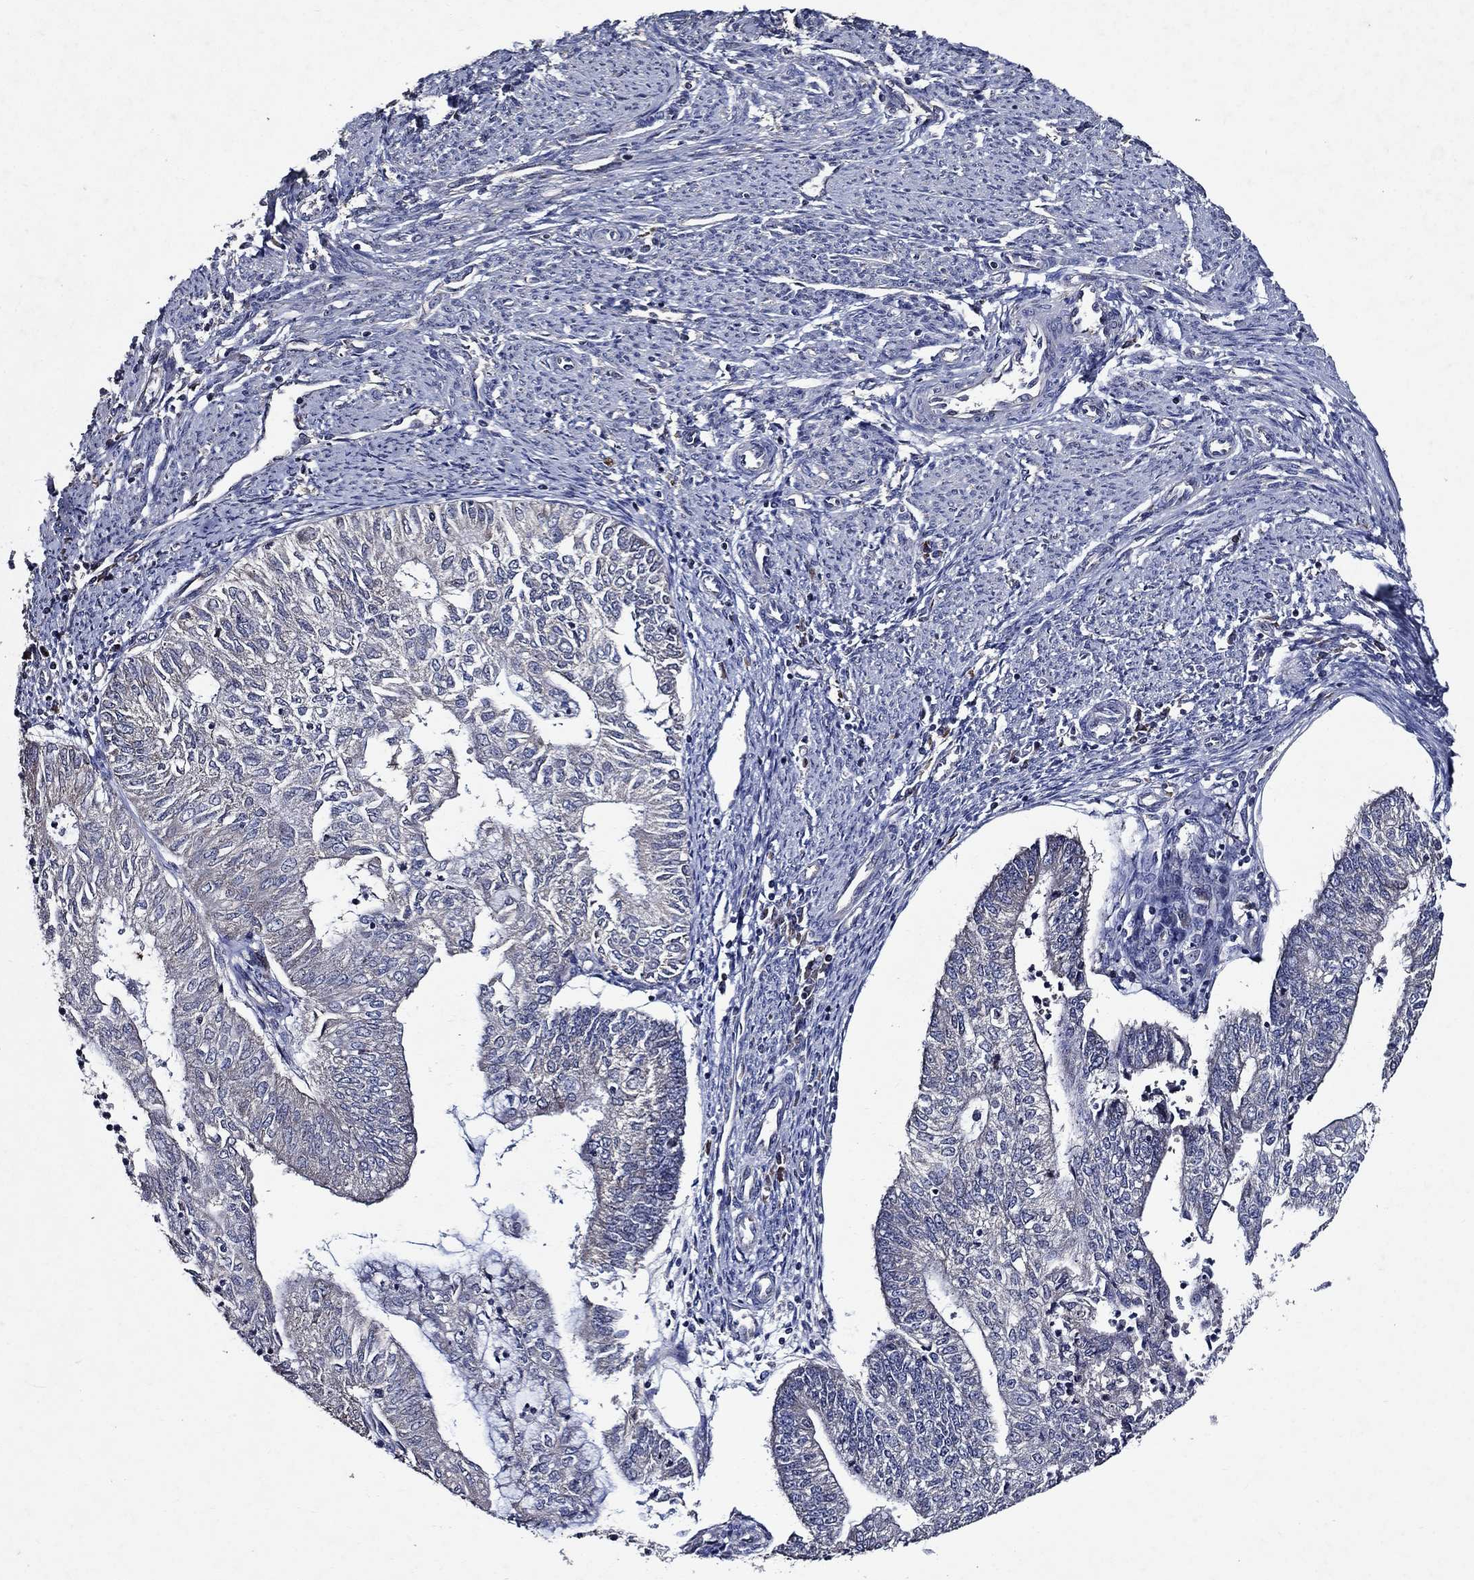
{"staining": {"intensity": "negative", "quantity": "none", "location": "none"}, "tissue": "endometrial cancer", "cell_type": "Tumor cells", "image_type": "cancer", "snomed": [{"axis": "morphology", "description": "Adenocarcinoma, NOS"}, {"axis": "topography", "description": "Endometrium"}], "caption": "DAB immunohistochemical staining of adenocarcinoma (endometrial) demonstrates no significant staining in tumor cells.", "gene": "HAP1", "patient": {"sex": "female", "age": 59}}